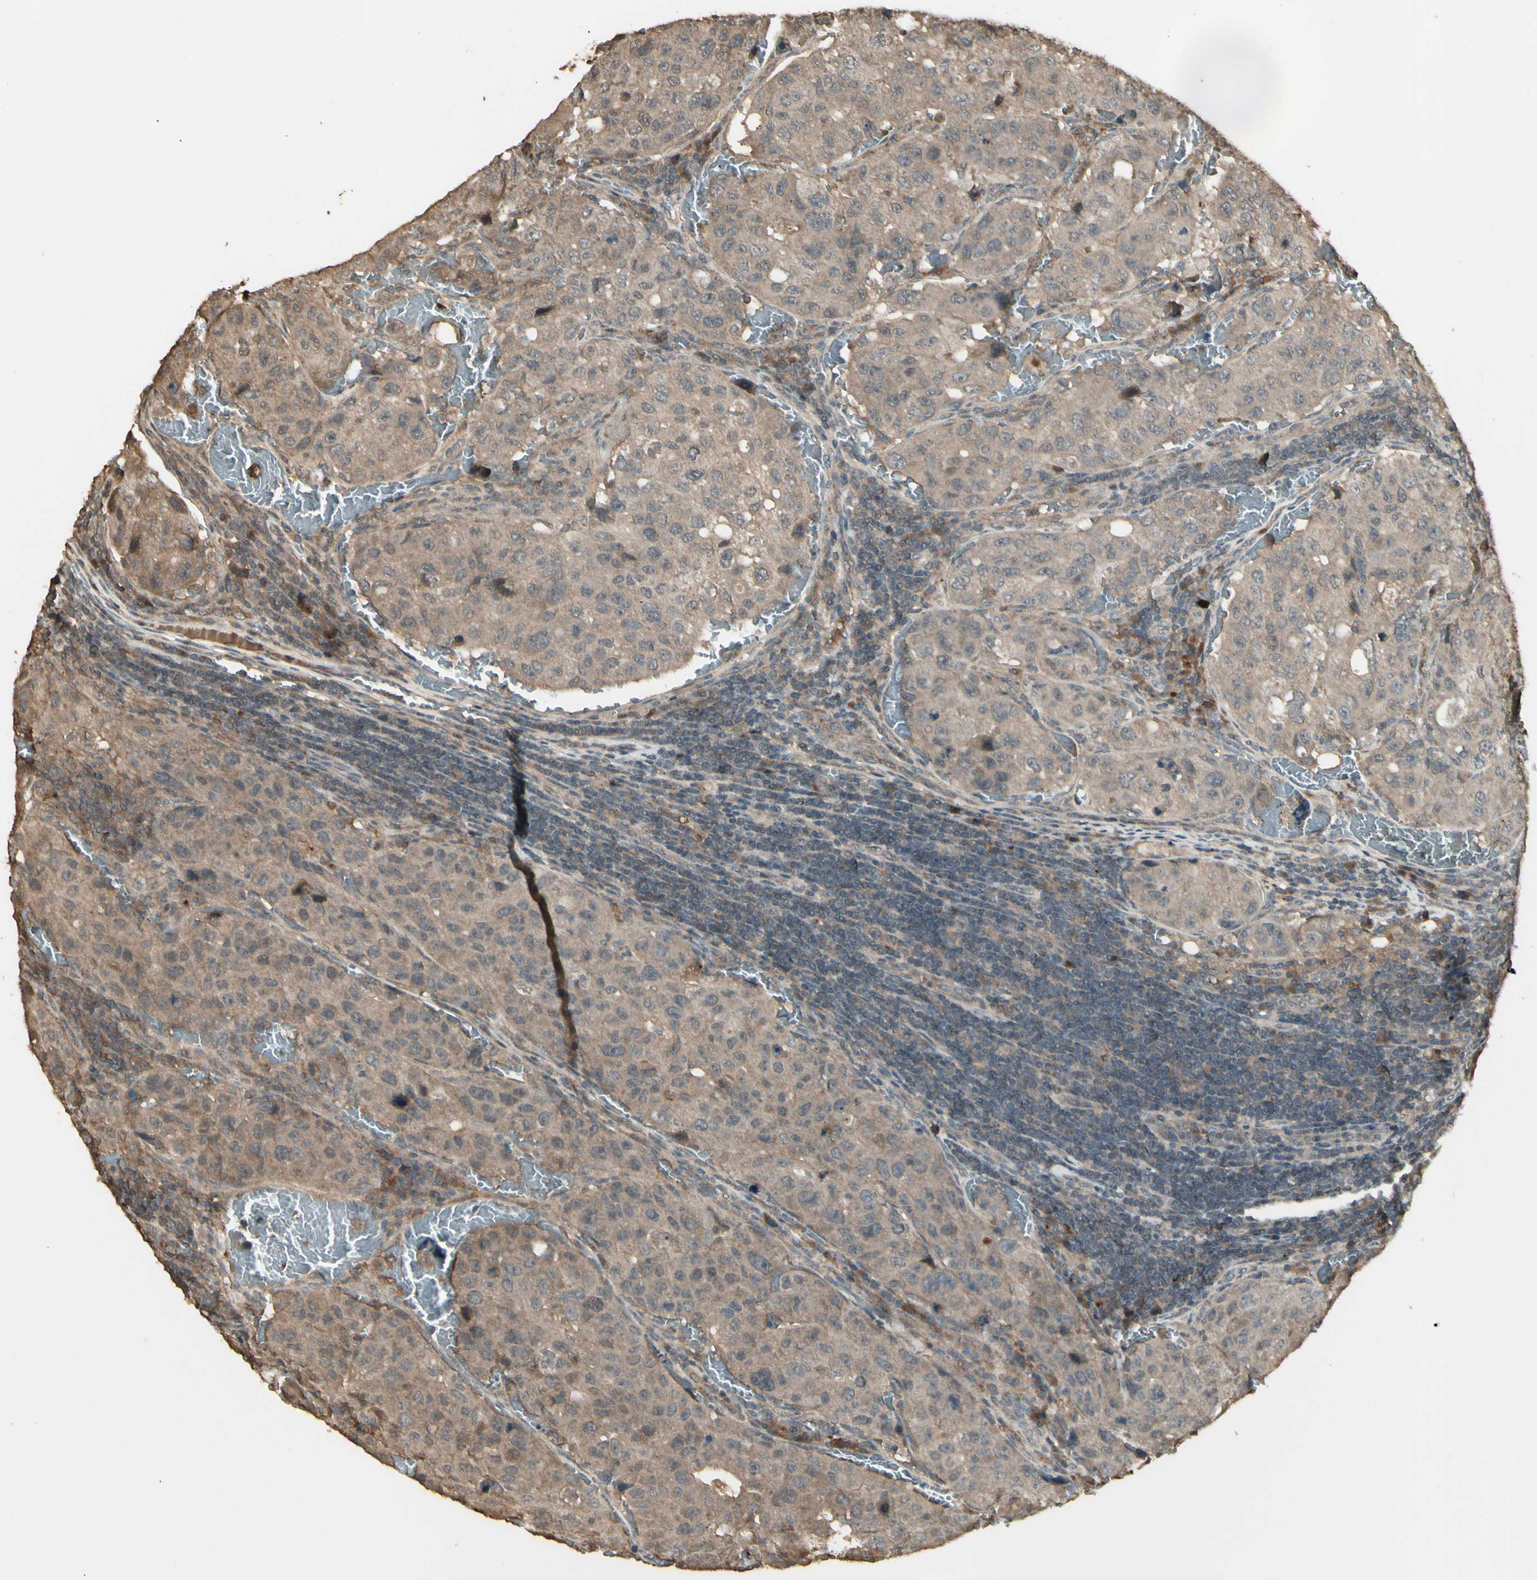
{"staining": {"intensity": "moderate", "quantity": ">75%", "location": "cytoplasmic/membranous"}, "tissue": "urothelial cancer", "cell_type": "Tumor cells", "image_type": "cancer", "snomed": [{"axis": "morphology", "description": "Urothelial carcinoma, High grade"}, {"axis": "topography", "description": "Lymph node"}, {"axis": "topography", "description": "Urinary bladder"}], "caption": "IHC histopathology image of neoplastic tissue: human urothelial cancer stained using immunohistochemistry reveals medium levels of moderate protein expression localized specifically in the cytoplasmic/membranous of tumor cells, appearing as a cytoplasmic/membranous brown color.", "gene": "GNAS", "patient": {"sex": "male", "age": 51}}